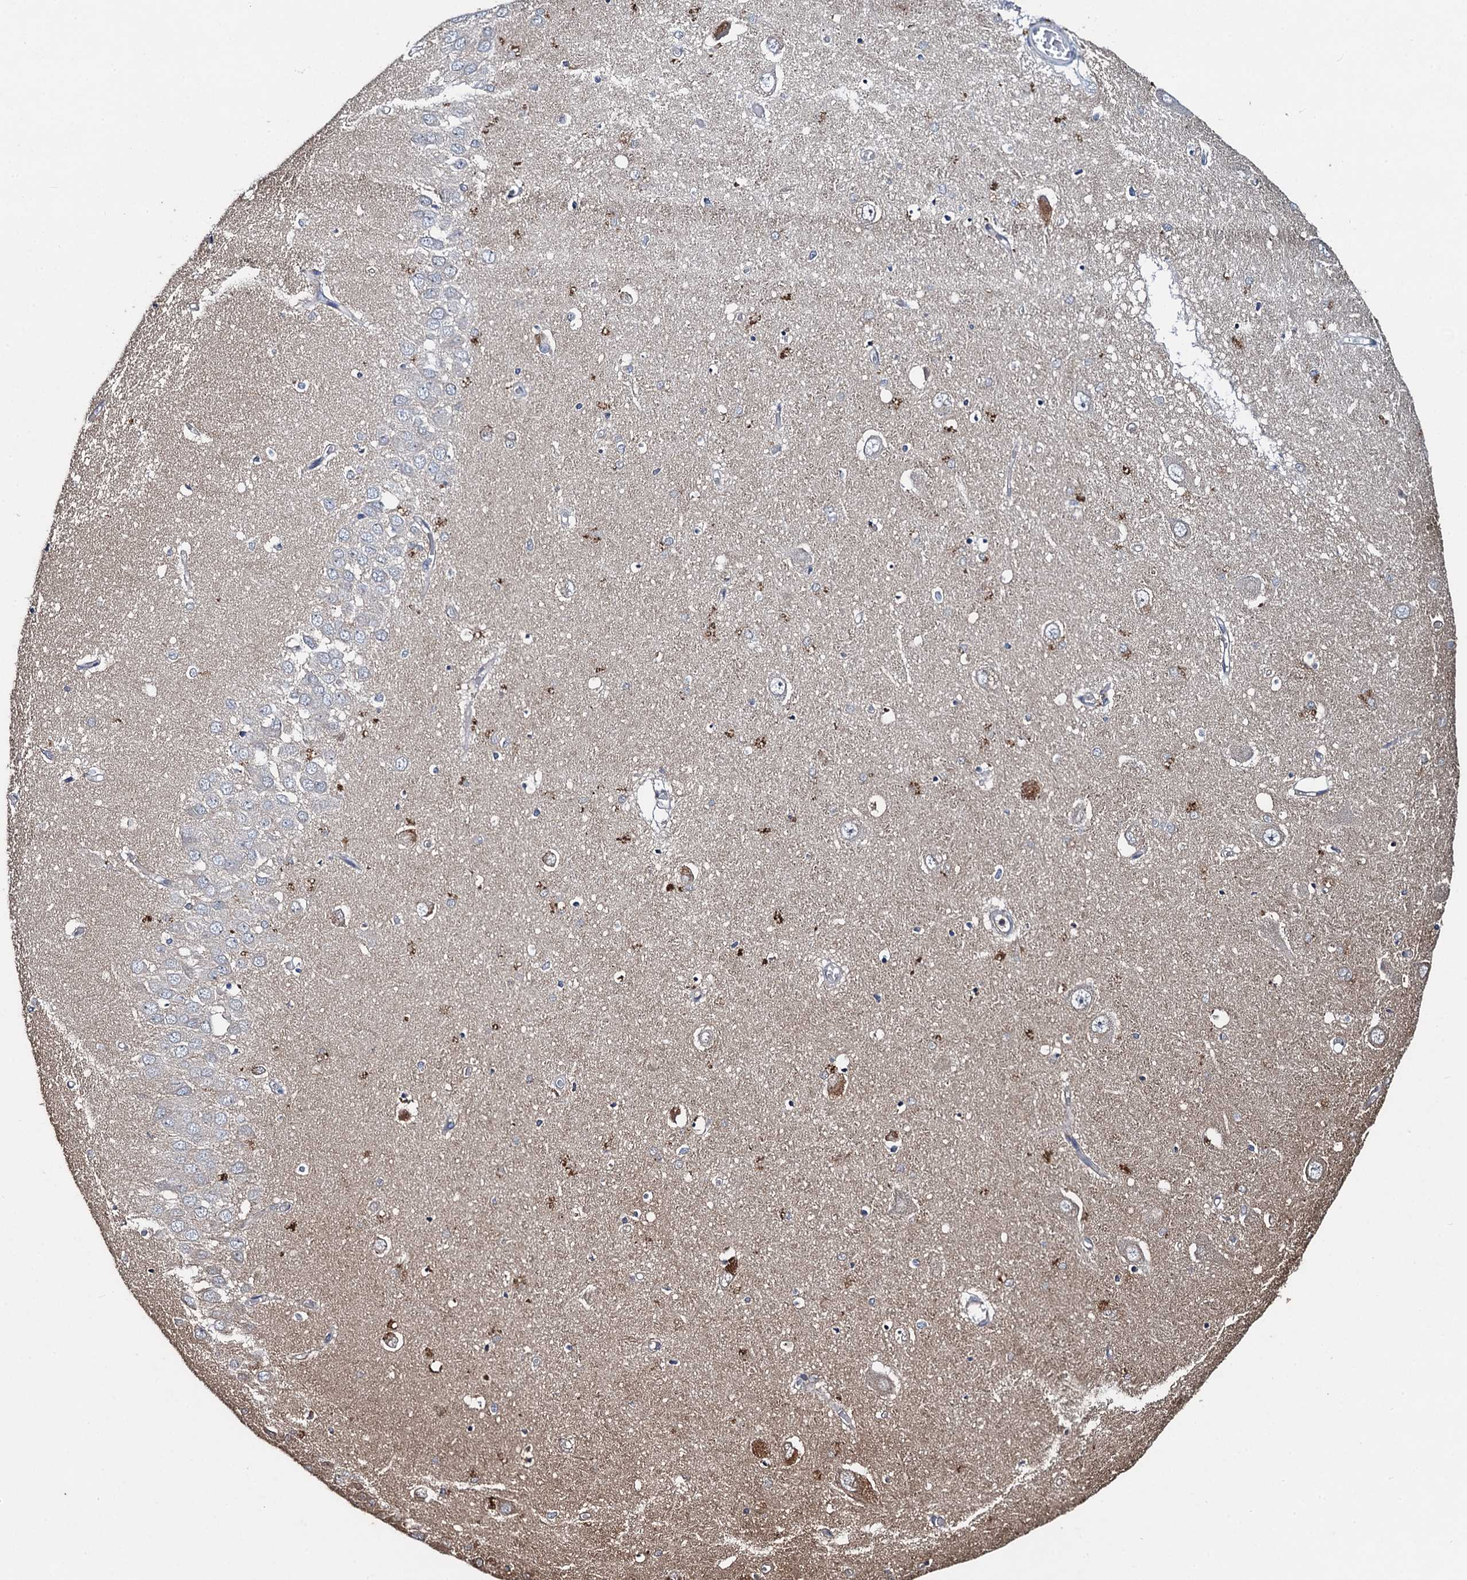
{"staining": {"intensity": "moderate", "quantity": "<25%", "location": "cytoplasmic/membranous"}, "tissue": "hippocampus", "cell_type": "Glial cells", "image_type": "normal", "snomed": [{"axis": "morphology", "description": "Normal tissue, NOS"}, {"axis": "topography", "description": "Hippocampus"}], "caption": "Immunohistochemical staining of normal hippocampus displays low levels of moderate cytoplasmic/membranous staining in about <25% of glial cells. (brown staining indicates protein expression, while blue staining denotes nuclei).", "gene": "SNAP29", "patient": {"sex": "male", "age": 70}}